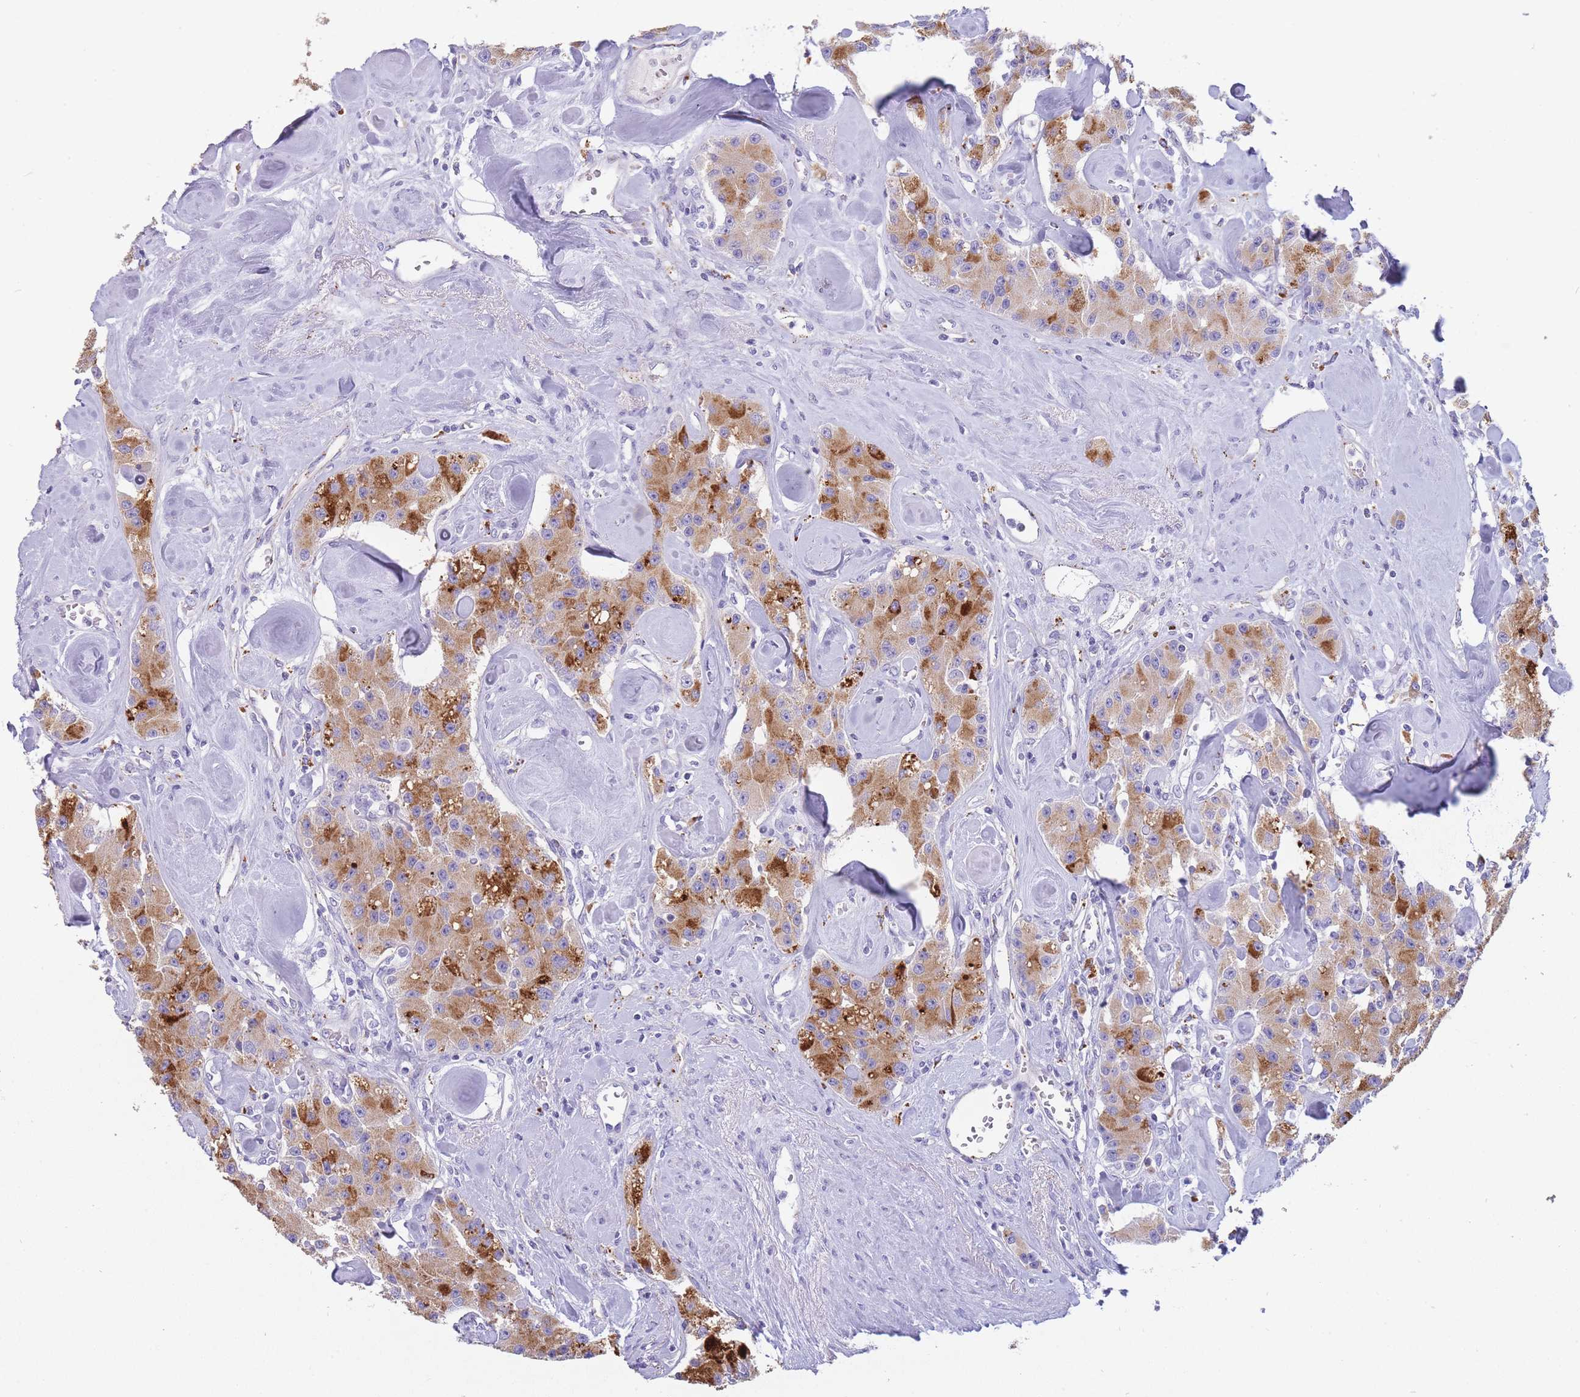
{"staining": {"intensity": "strong", "quantity": ">75%", "location": "cytoplasmic/membranous"}, "tissue": "carcinoid", "cell_type": "Tumor cells", "image_type": "cancer", "snomed": [{"axis": "morphology", "description": "Carcinoid, malignant, NOS"}, {"axis": "topography", "description": "Pancreas"}], "caption": "Carcinoid (malignant) stained with a brown dye displays strong cytoplasmic/membranous positive positivity in approximately >75% of tumor cells.", "gene": "GAA", "patient": {"sex": "male", "age": 41}}